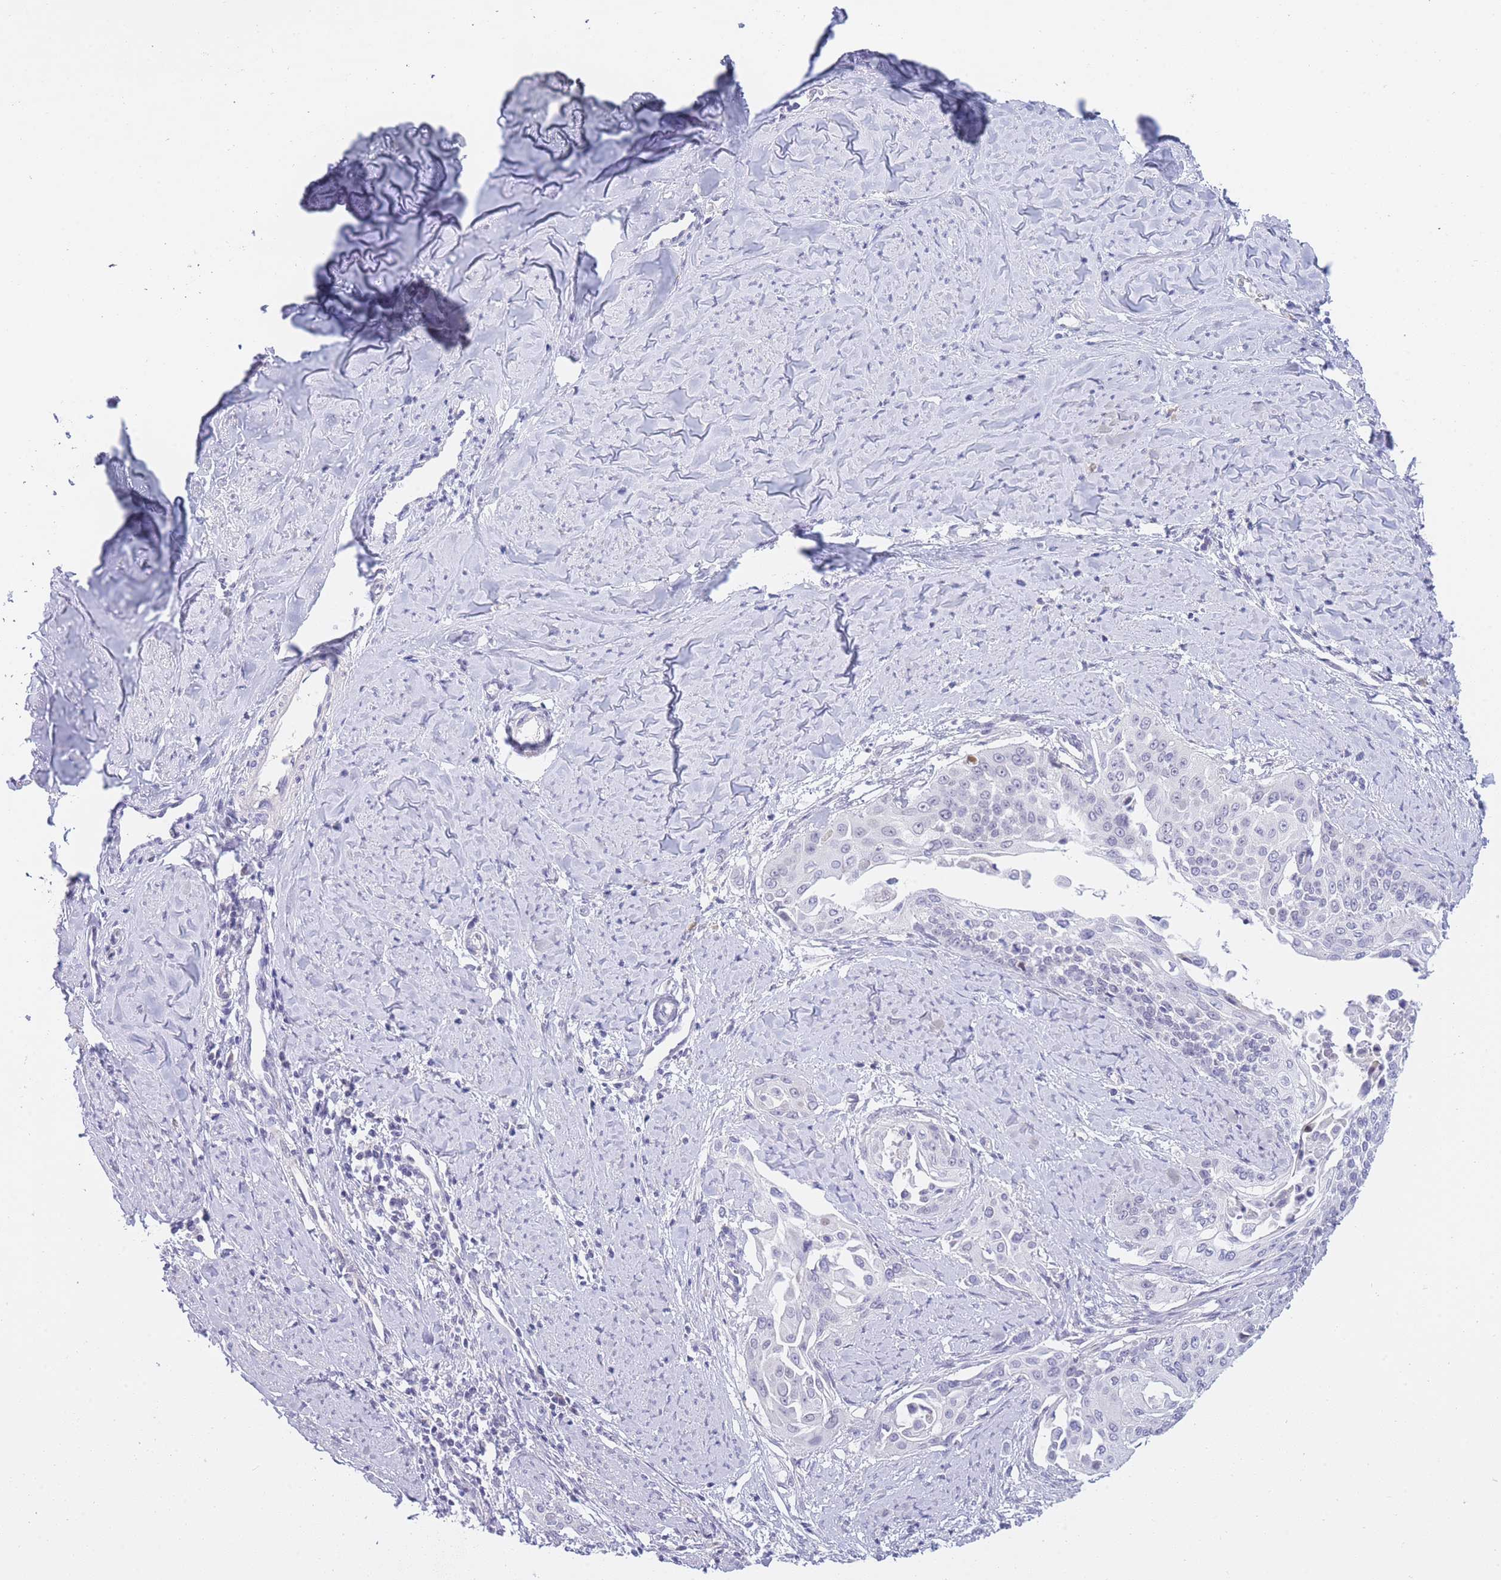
{"staining": {"intensity": "negative", "quantity": "none", "location": "none"}, "tissue": "cervical cancer", "cell_type": "Tumor cells", "image_type": "cancer", "snomed": [{"axis": "morphology", "description": "Squamous cell carcinoma, NOS"}, {"axis": "topography", "description": "Cervix"}], "caption": "Immunohistochemistry (IHC) histopathology image of neoplastic tissue: cervical cancer stained with DAB (3,3'-diaminobenzidine) exhibits no significant protein expression in tumor cells. (DAB IHC with hematoxylin counter stain).", "gene": "PRR23B", "patient": {"sex": "female", "age": 44}}